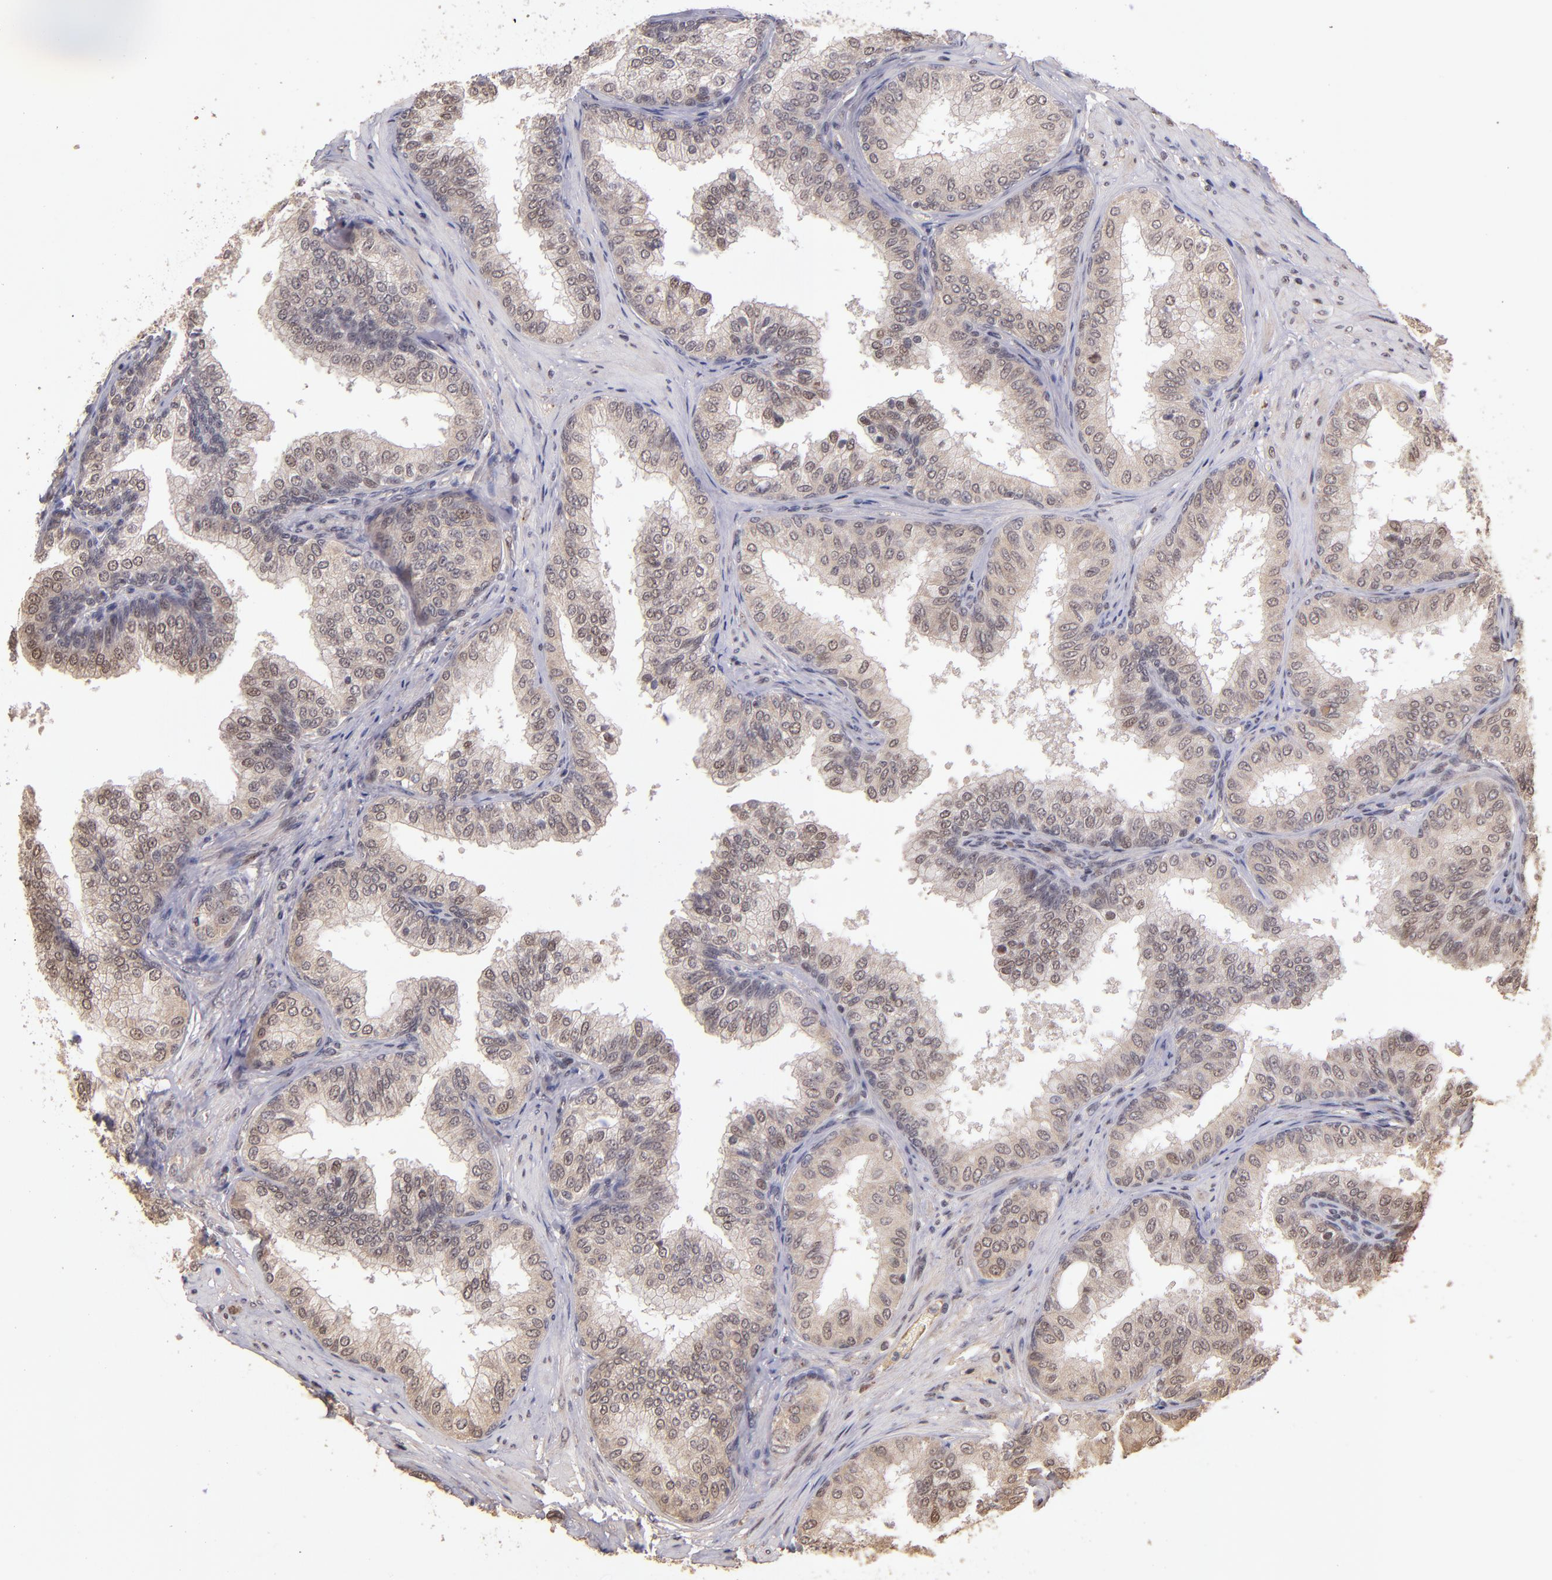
{"staining": {"intensity": "weak", "quantity": "25%-75%", "location": "nuclear"}, "tissue": "prostate", "cell_type": "Glandular cells", "image_type": "normal", "snomed": [{"axis": "morphology", "description": "Normal tissue, NOS"}, {"axis": "topography", "description": "Prostate"}], "caption": "Brown immunohistochemical staining in normal prostate demonstrates weak nuclear staining in approximately 25%-75% of glandular cells.", "gene": "ABHD12B", "patient": {"sex": "male", "age": 60}}